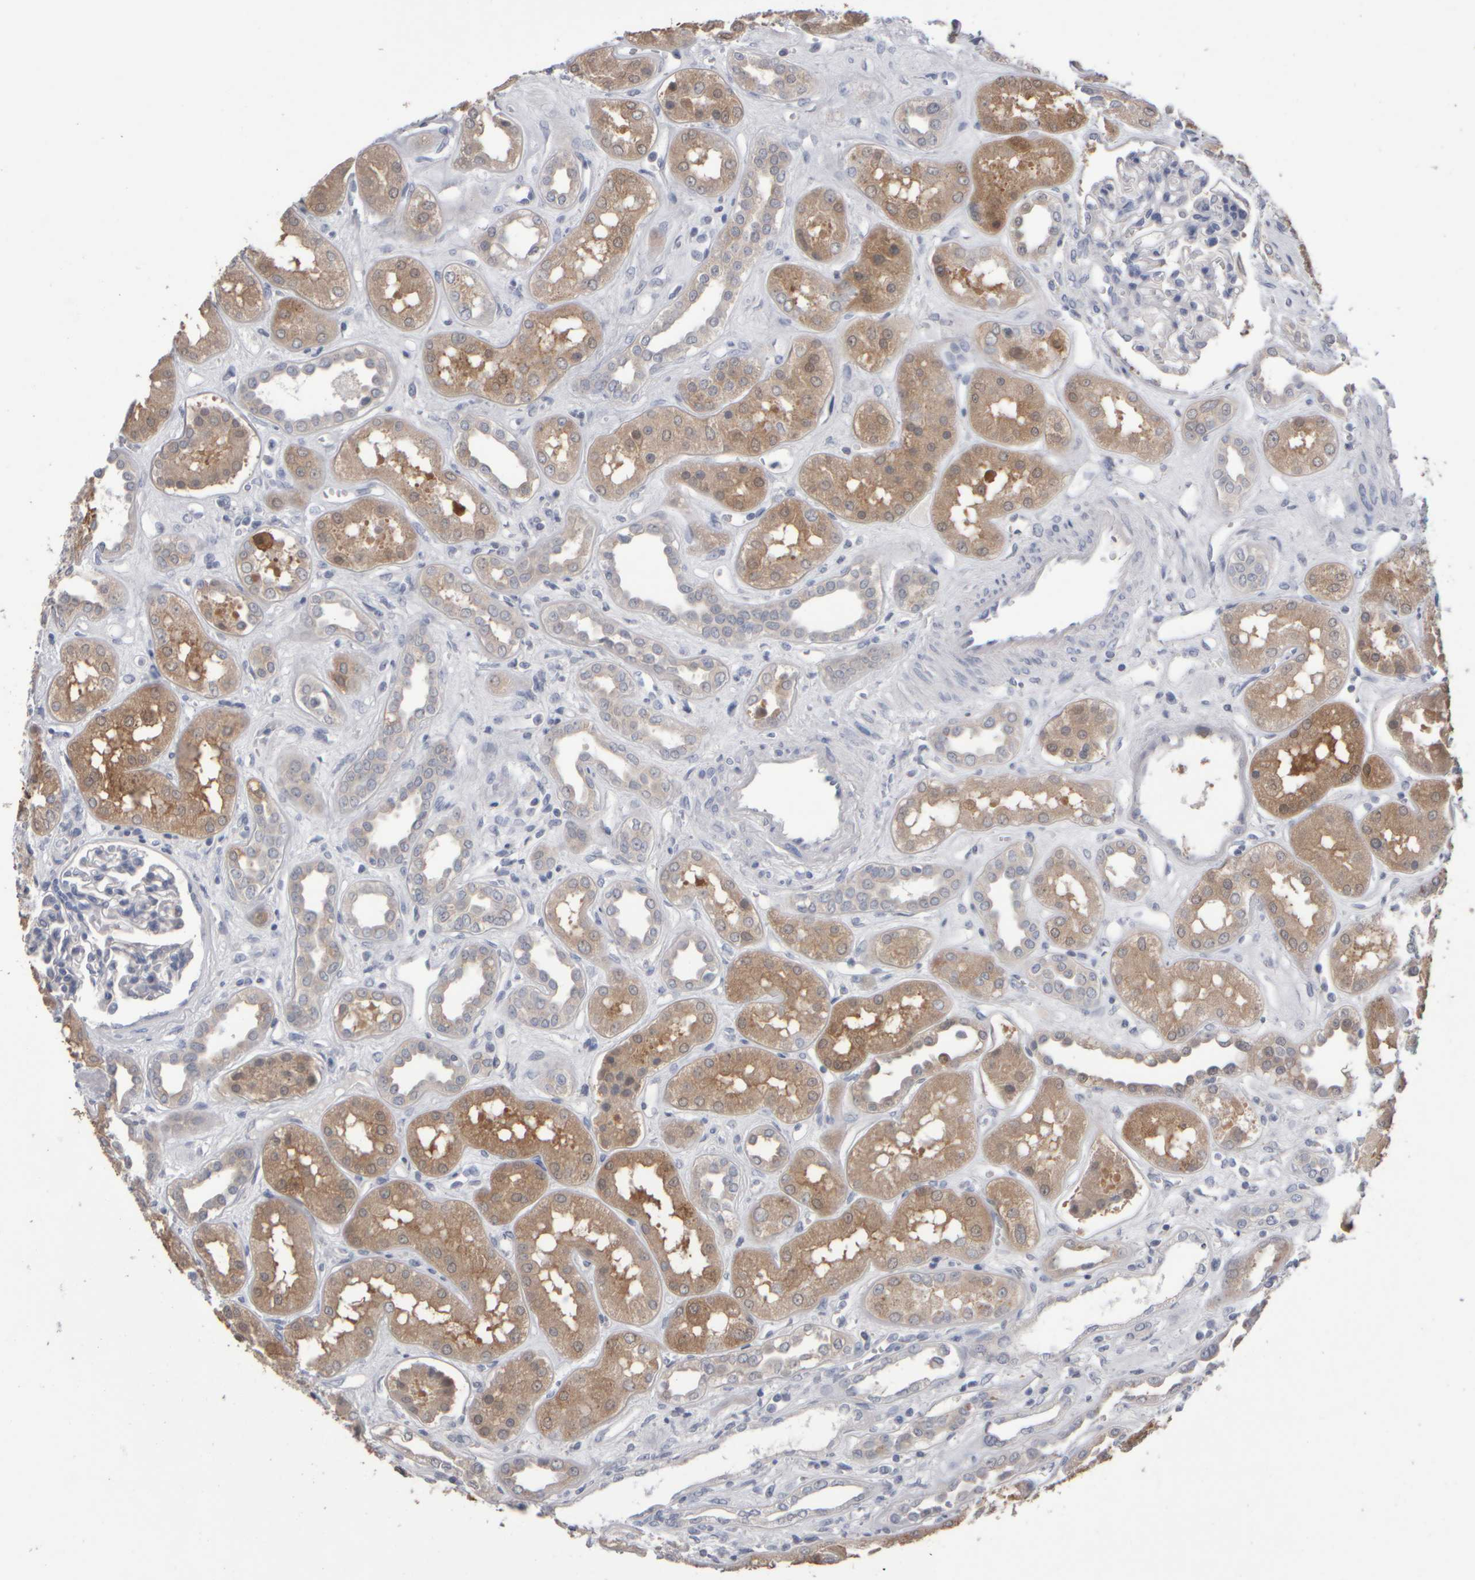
{"staining": {"intensity": "negative", "quantity": "none", "location": "none"}, "tissue": "kidney", "cell_type": "Cells in glomeruli", "image_type": "normal", "snomed": [{"axis": "morphology", "description": "Normal tissue, NOS"}, {"axis": "topography", "description": "Kidney"}], "caption": "Unremarkable kidney was stained to show a protein in brown. There is no significant positivity in cells in glomeruli.", "gene": "EPHX2", "patient": {"sex": "male", "age": 59}}